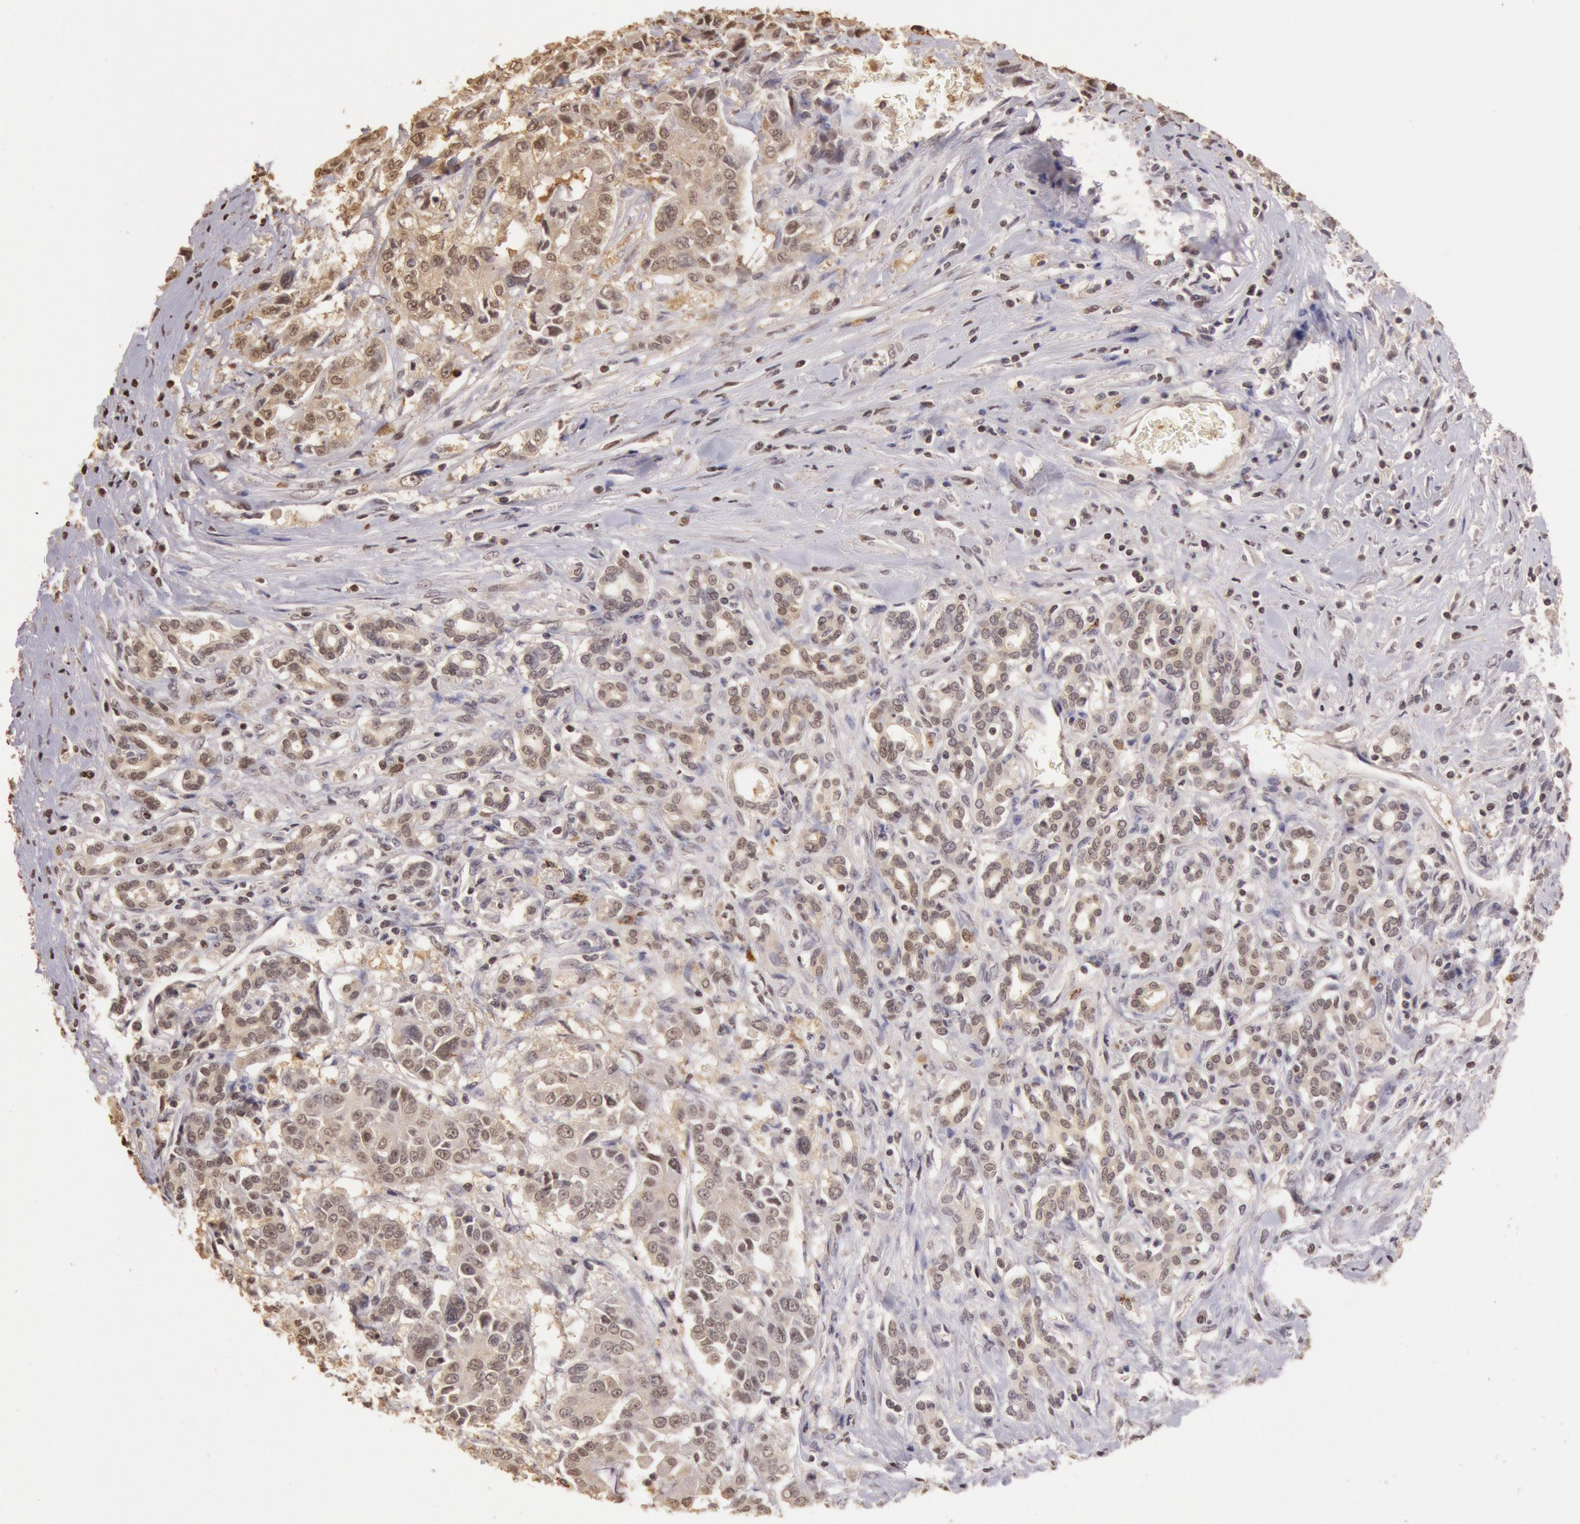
{"staining": {"intensity": "weak", "quantity": "25%-75%", "location": "cytoplasmic/membranous,nuclear"}, "tissue": "pancreatic cancer", "cell_type": "Tumor cells", "image_type": "cancer", "snomed": [{"axis": "morphology", "description": "Adenocarcinoma, NOS"}, {"axis": "topography", "description": "Pancreas"}], "caption": "About 25%-75% of tumor cells in pancreatic cancer display weak cytoplasmic/membranous and nuclear protein expression as visualized by brown immunohistochemical staining.", "gene": "SOD1", "patient": {"sex": "female", "age": 52}}